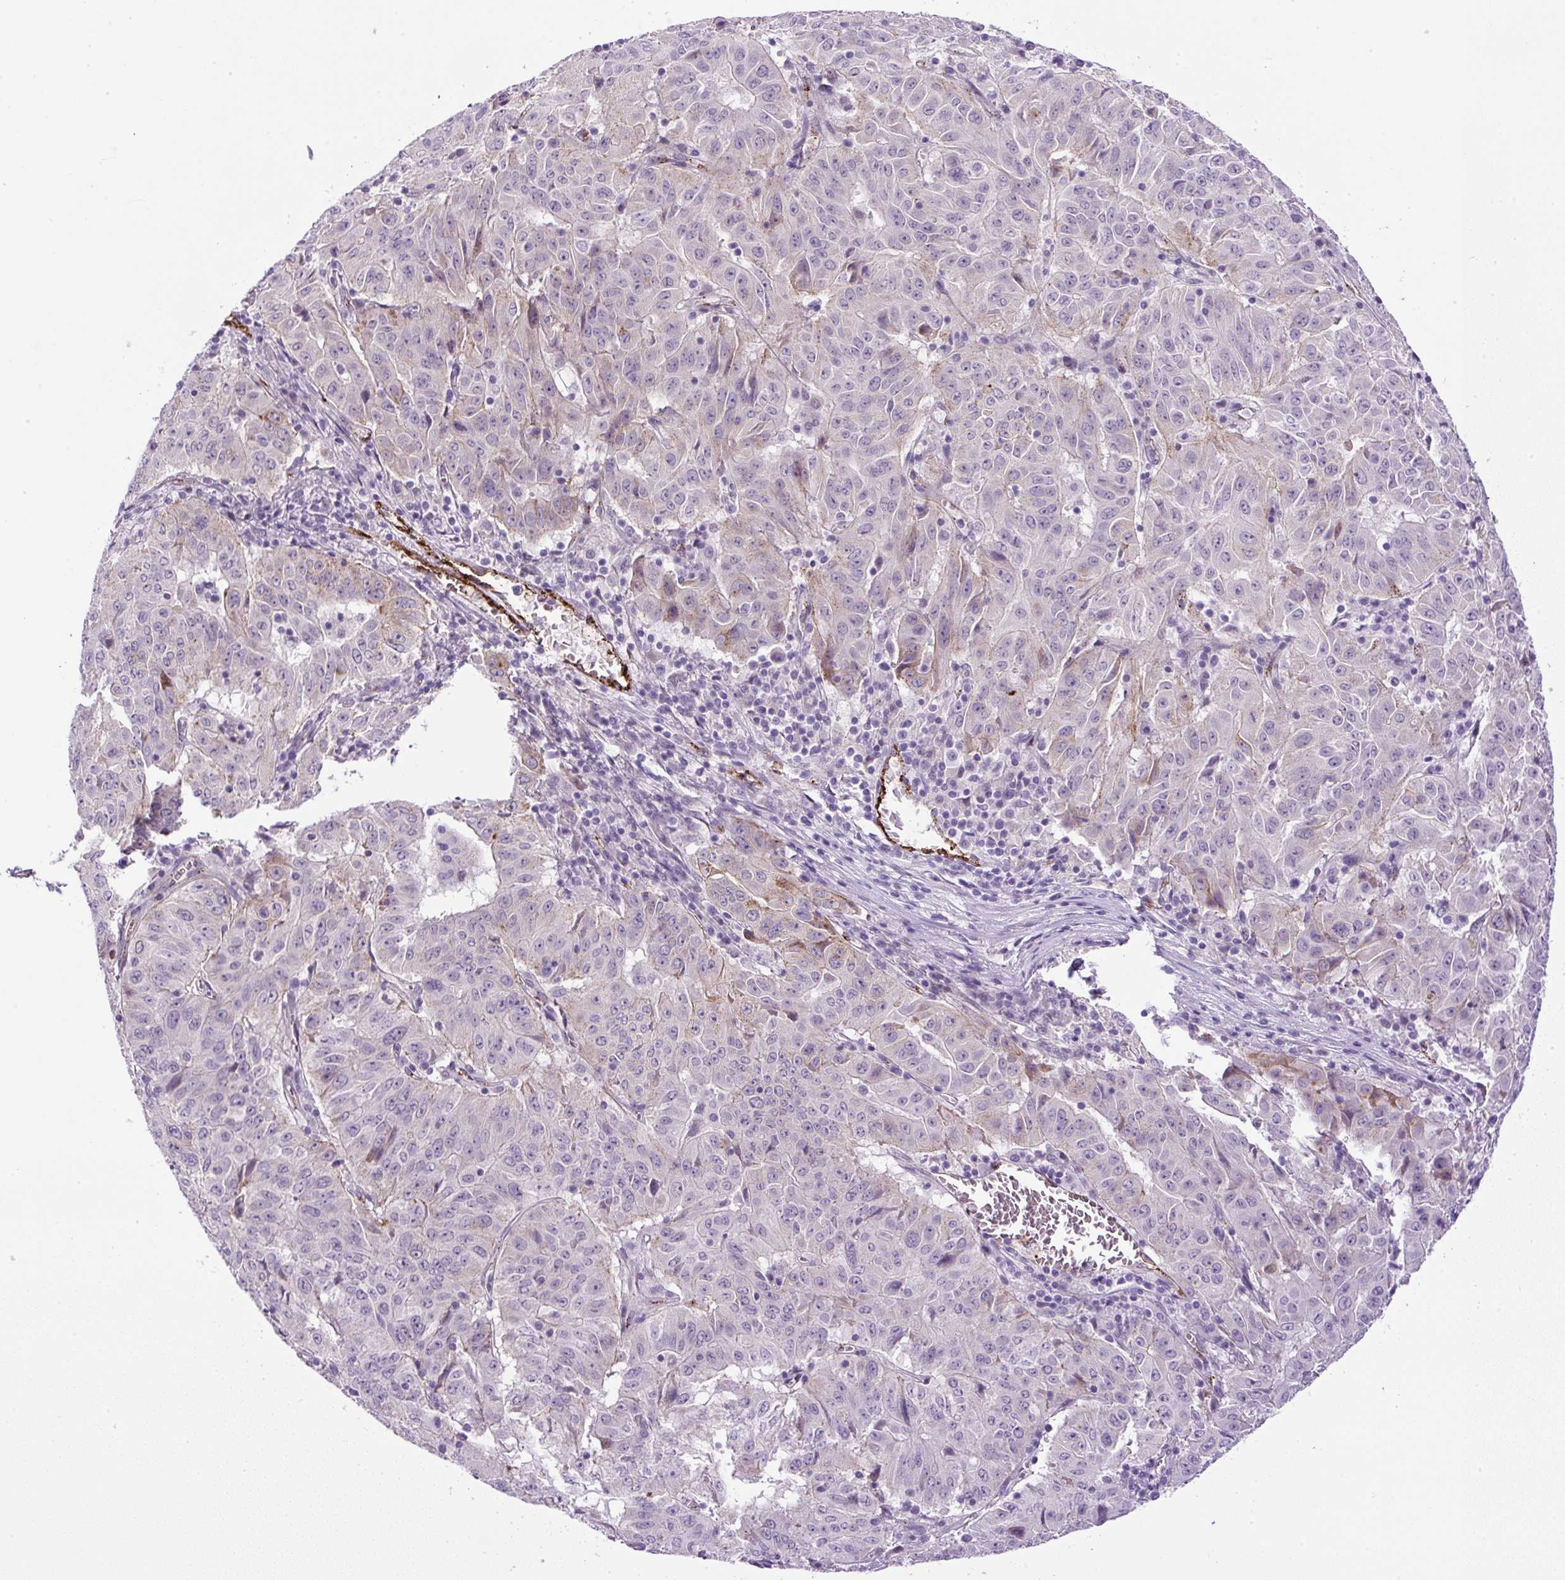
{"staining": {"intensity": "negative", "quantity": "none", "location": "none"}, "tissue": "pancreatic cancer", "cell_type": "Tumor cells", "image_type": "cancer", "snomed": [{"axis": "morphology", "description": "Adenocarcinoma, NOS"}, {"axis": "topography", "description": "Pancreas"}], "caption": "Photomicrograph shows no protein positivity in tumor cells of pancreatic cancer tissue.", "gene": "LEFTY2", "patient": {"sex": "male", "age": 63}}